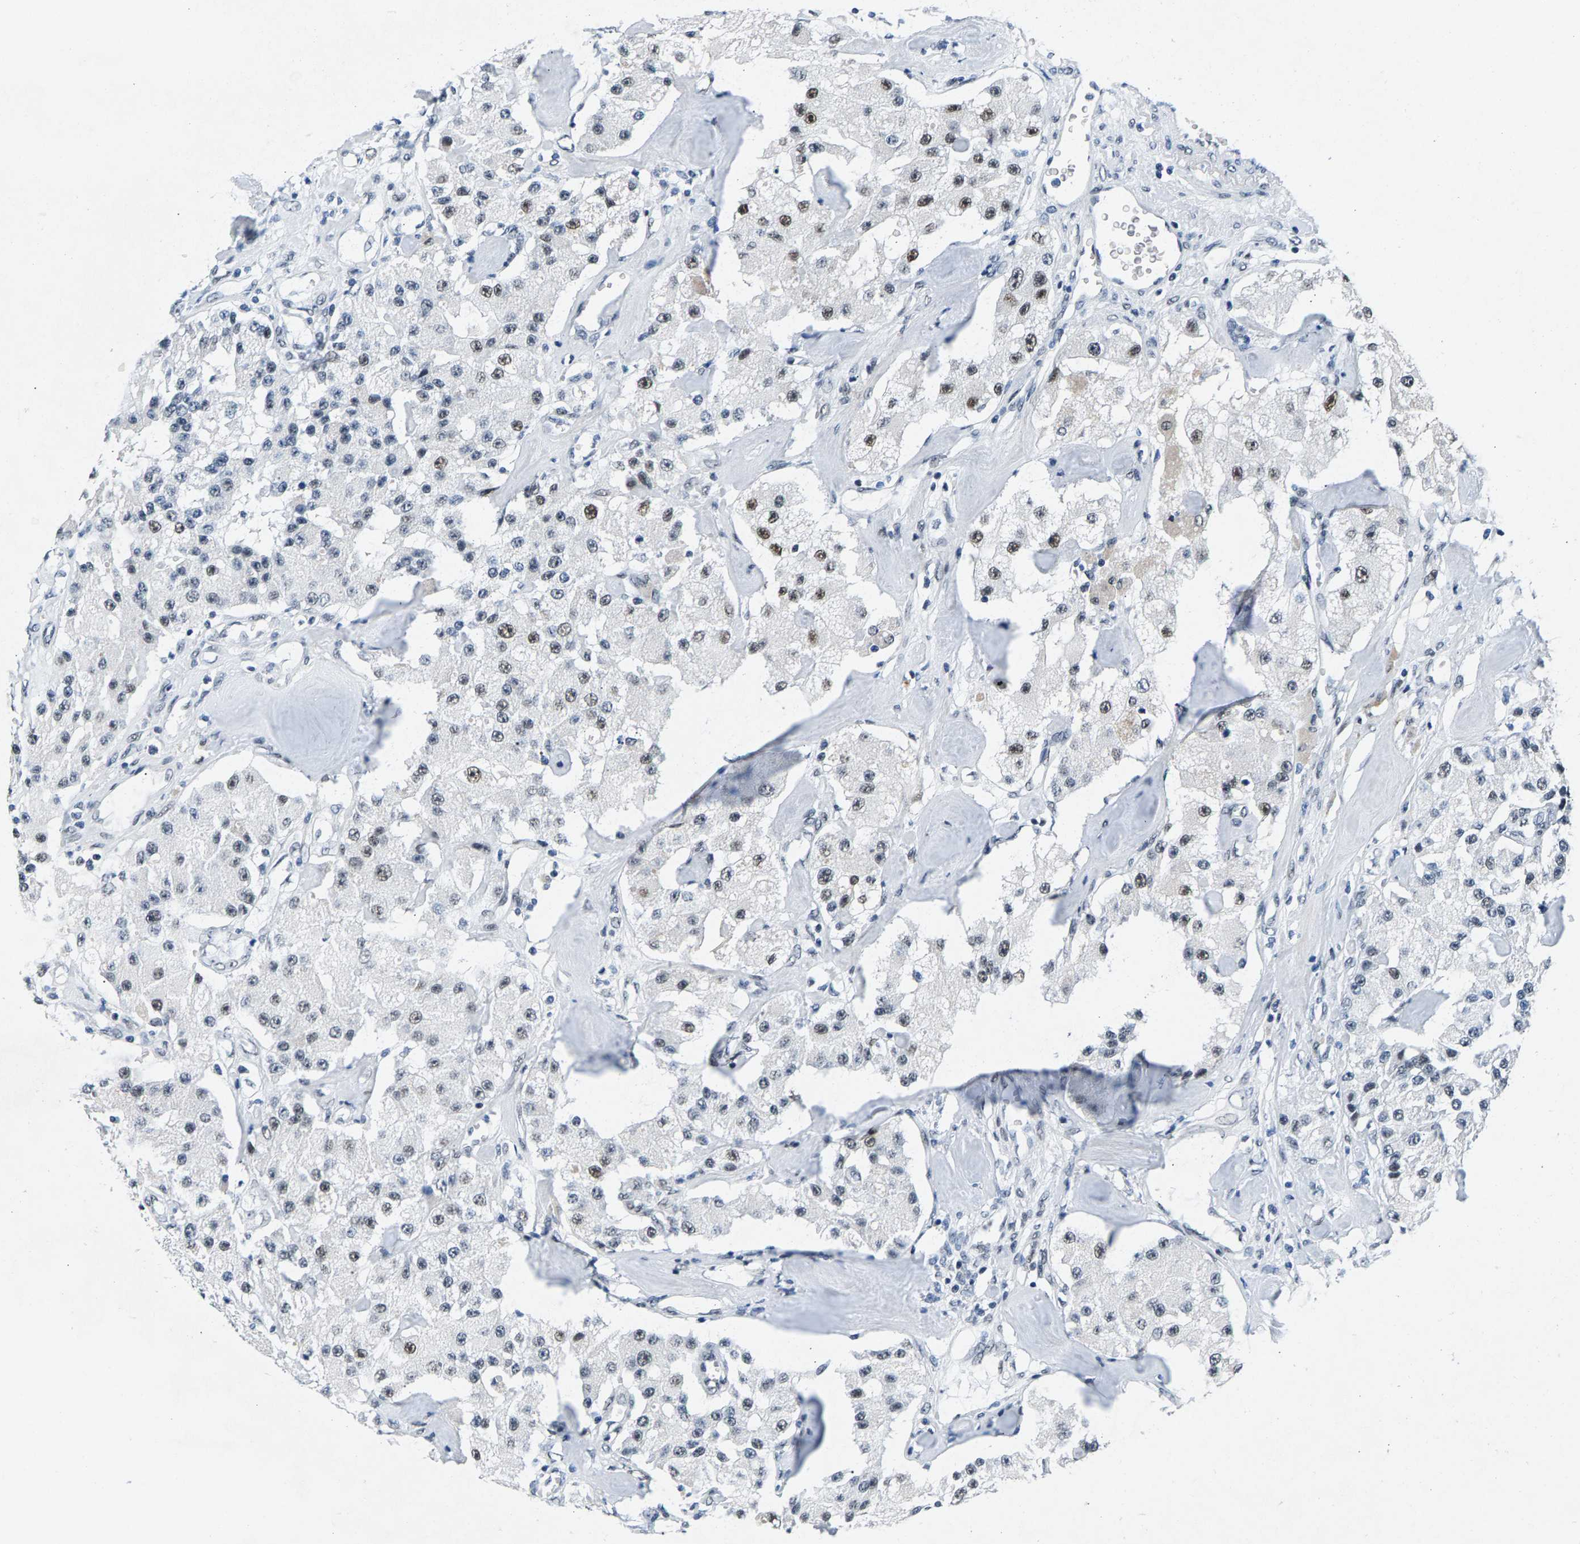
{"staining": {"intensity": "moderate", "quantity": "<25%", "location": "nuclear"}, "tissue": "carcinoid", "cell_type": "Tumor cells", "image_type": "cancer", "snomed": [{"axis": "morphology", "description": "Carcinoid, malignant, NOS"}, {"axis": "topography", "description": "Pancreas"}], "caption": "Protein expression analysis of carcinoid exhibits moderate nuclear staining in approximately <25% of tumor cells.", "gene": "ATF2", "patient": {"sex": "male", "age": 41}}